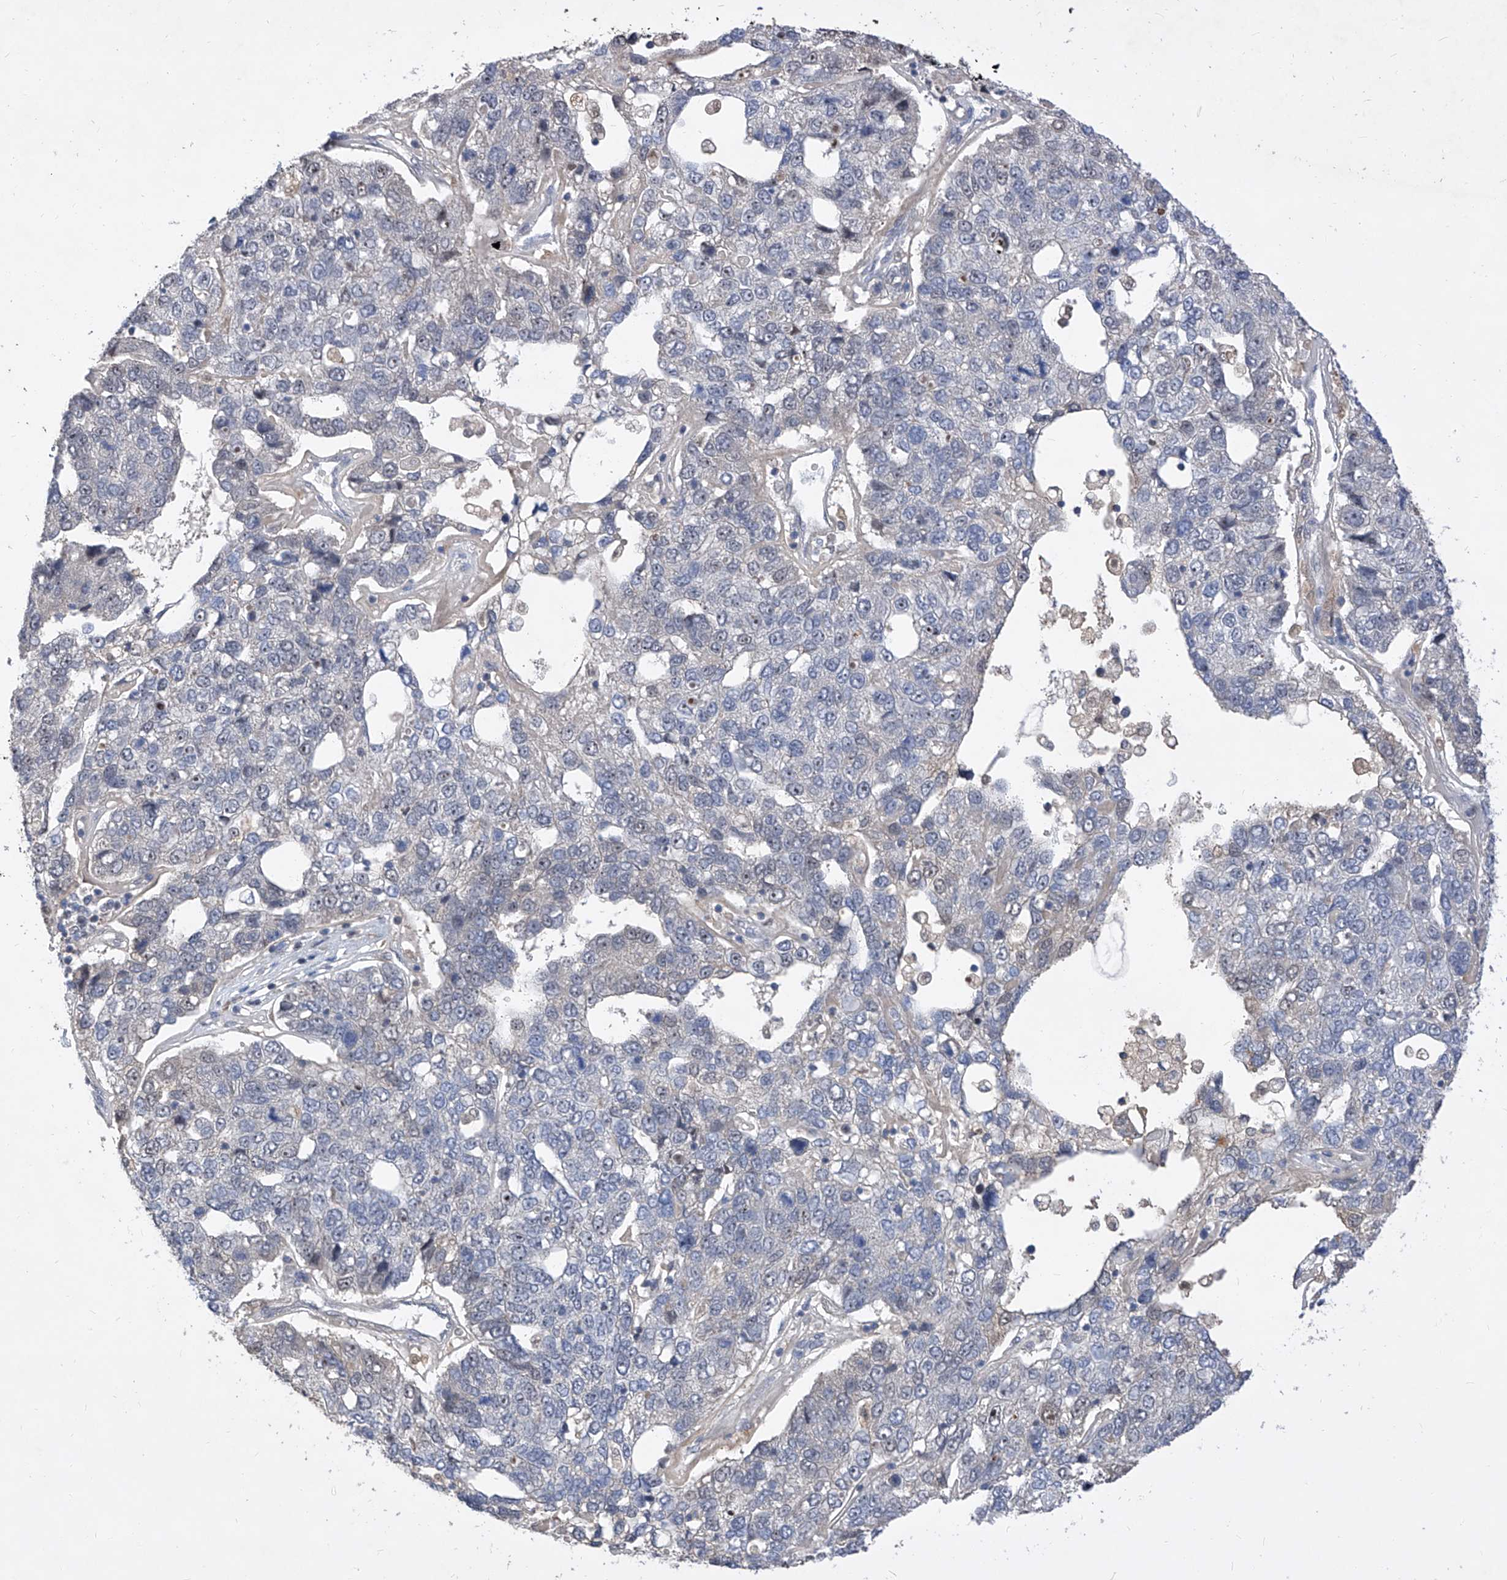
{"staining": {"intensity": "negative", "quantity": "none", "location": "none"}, "tissue": "pancreatic cancer", "cell_type": "Tumor cells", "image_type": "cancer", "snomed": [{"axis": "morphology", "description": "Adenocarcinoma, NOS"}, {"axis": "topography", "description": "Pancreas"}], "caption": "Tumor cells show no significant staining in adenocarcinoma (pancreatic).", "gene": "LGR4", "patient": {"sex": "female", "age": 61}}